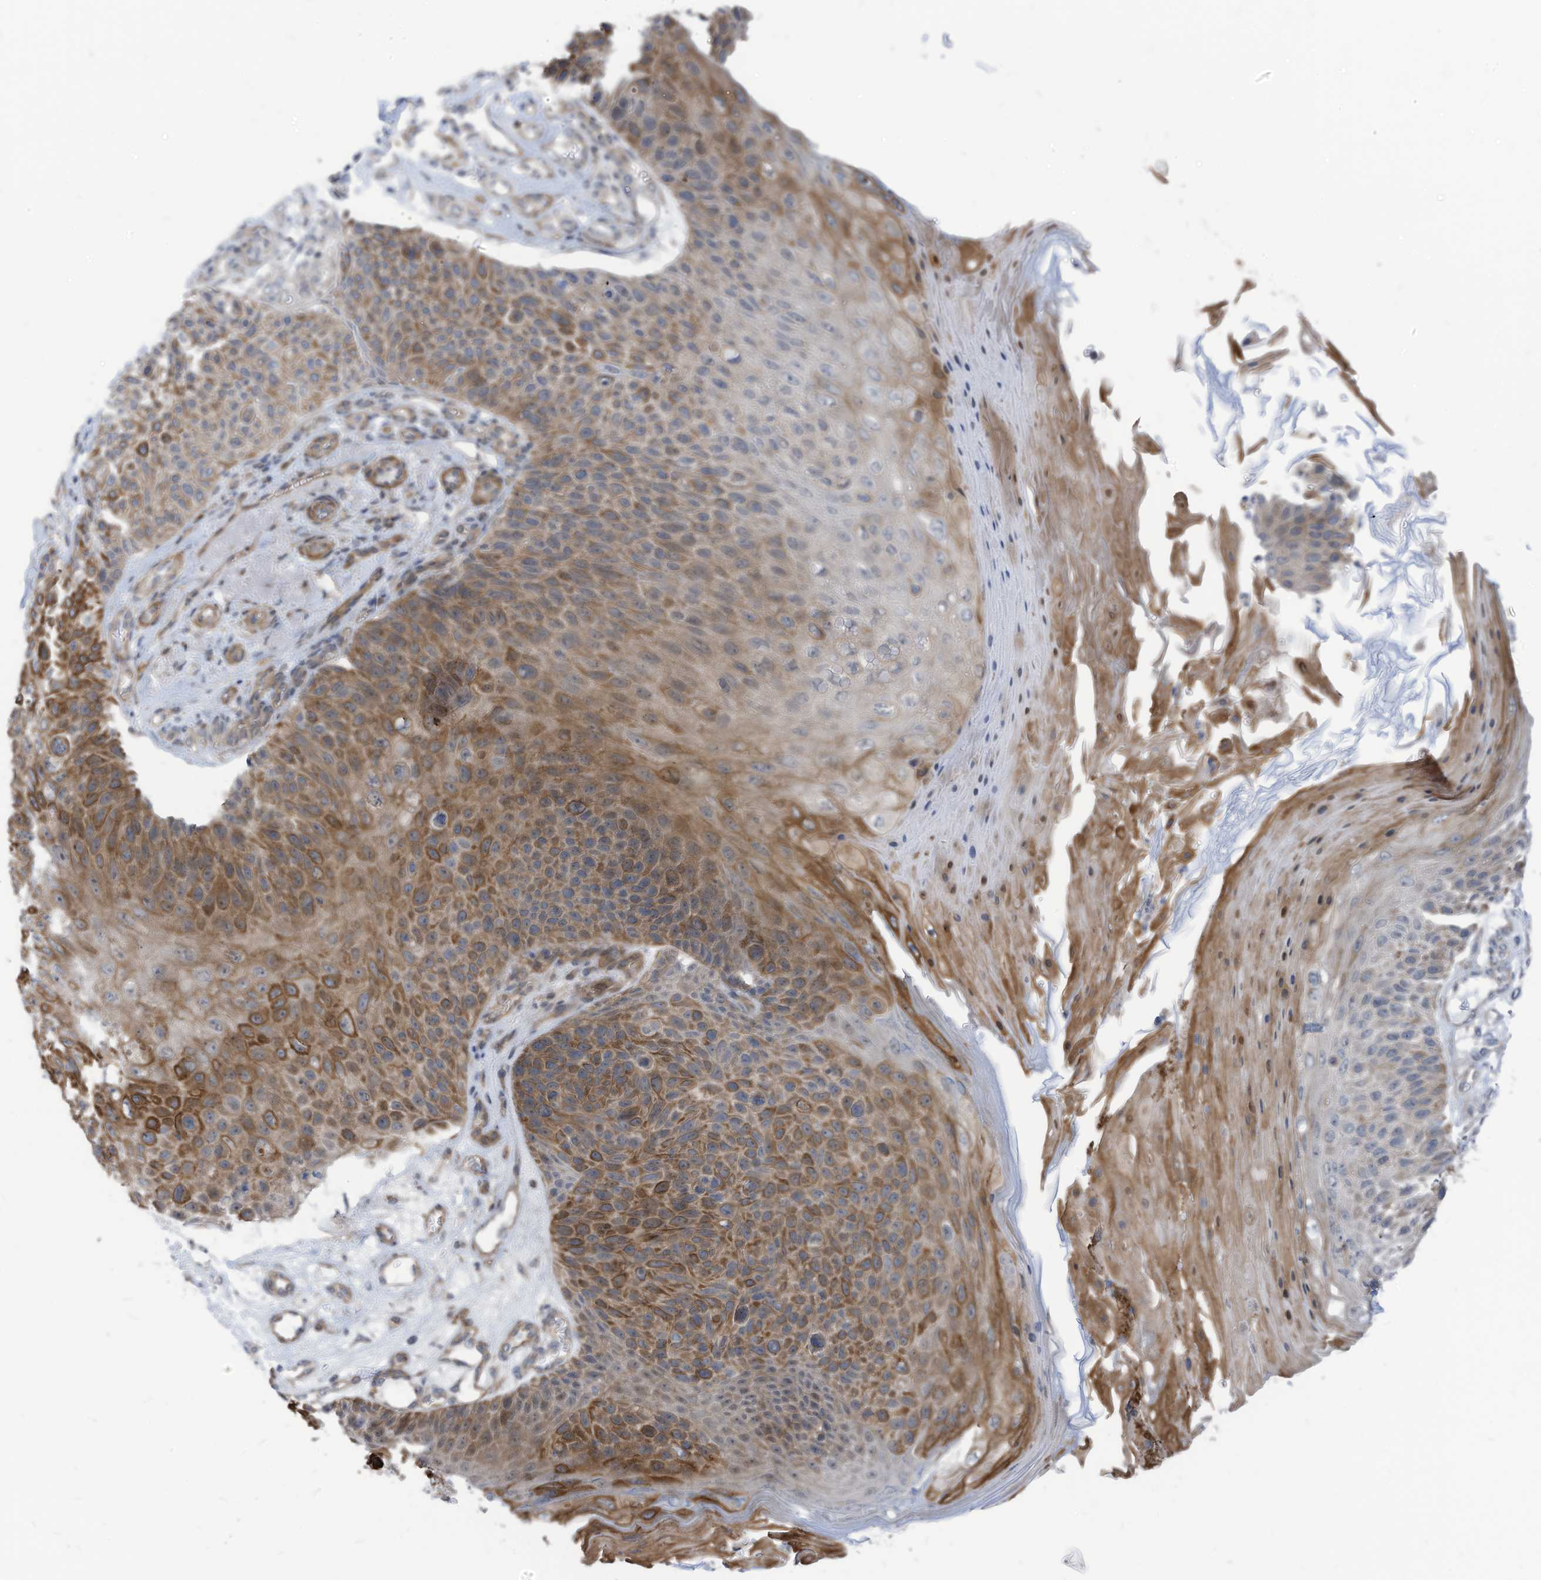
{"staining": {"intensity": "moderate", "quantity": "25%-75%", "location": "cytoplasmic/membranous"}, "tissue": "skin cancer", "cell_type": "Tumor cells", "image_type": "cancer", "snomed": [{"axis": "morphology", "description": "Squamous cell carcinoma, NOS"}, {"axis": "topography", "description": "Skin"}], "caption": "There is medium levels of moderate cytoplasmic/membranous expression in tumor cells of skin cancer, as demonstrated by immunohistochemical staining (brown color).", "gene": "GPATCH3", "patient": {"sex": "female", "age": 88}}